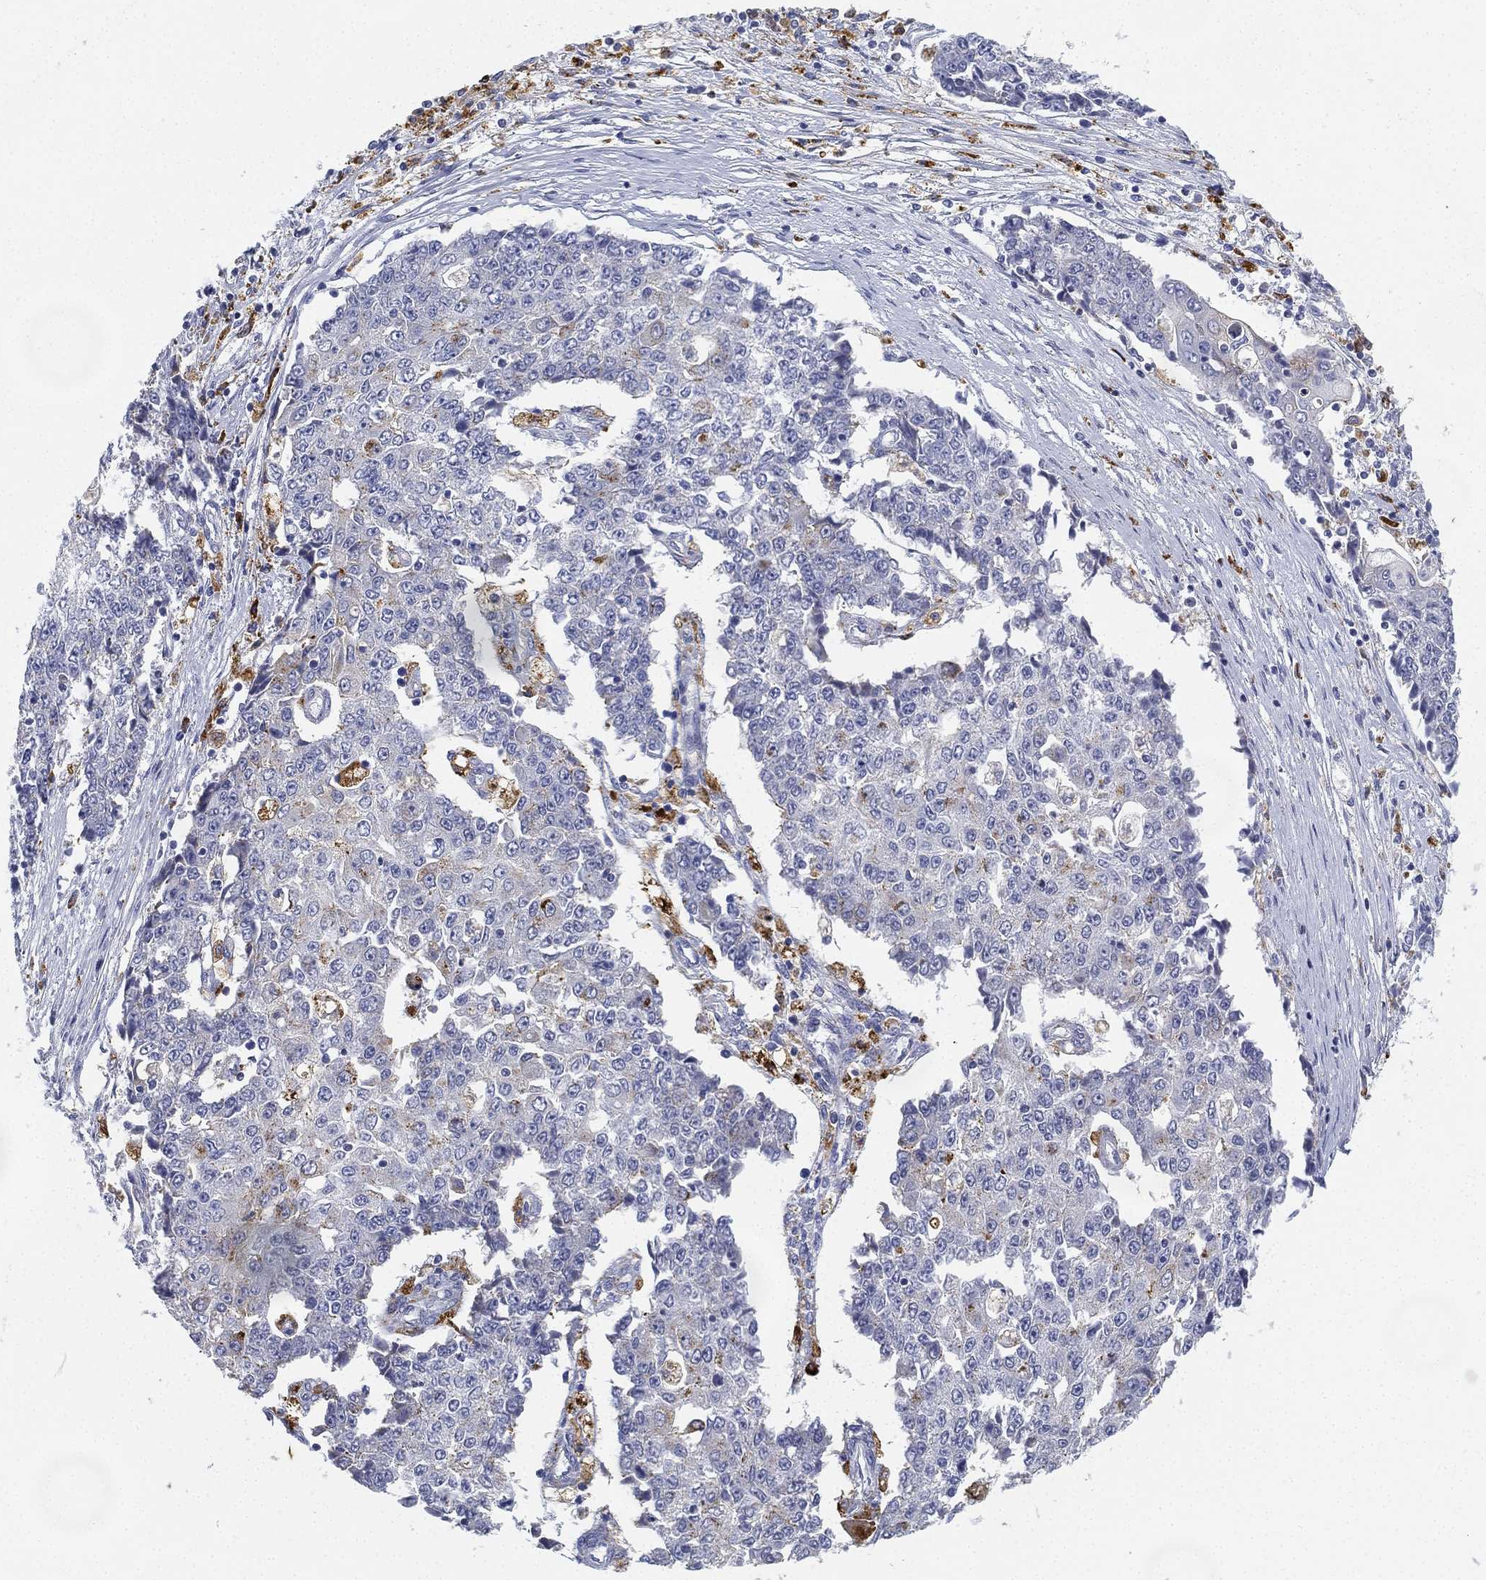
{"staining": {"intensity": "weak", "quantity": "<25%", "location": "cytoplasmic/membranous"}, "tissue": "ovarian cancer", "cell_type": "Tumor cells", "image_type": "cancer", "snomed": [{"axis": "morphology", "description": "Carcinoma, endometroid"}, {"axis": "topography", "description": "Ovary"}], "caption": "Immunohistochemistry (IHC) of ovarian endometroid carcinoma demonstrates no positivity in tumor cells.", "gene": "NPC2", "patient": {"sex": "female", "age": 42}}